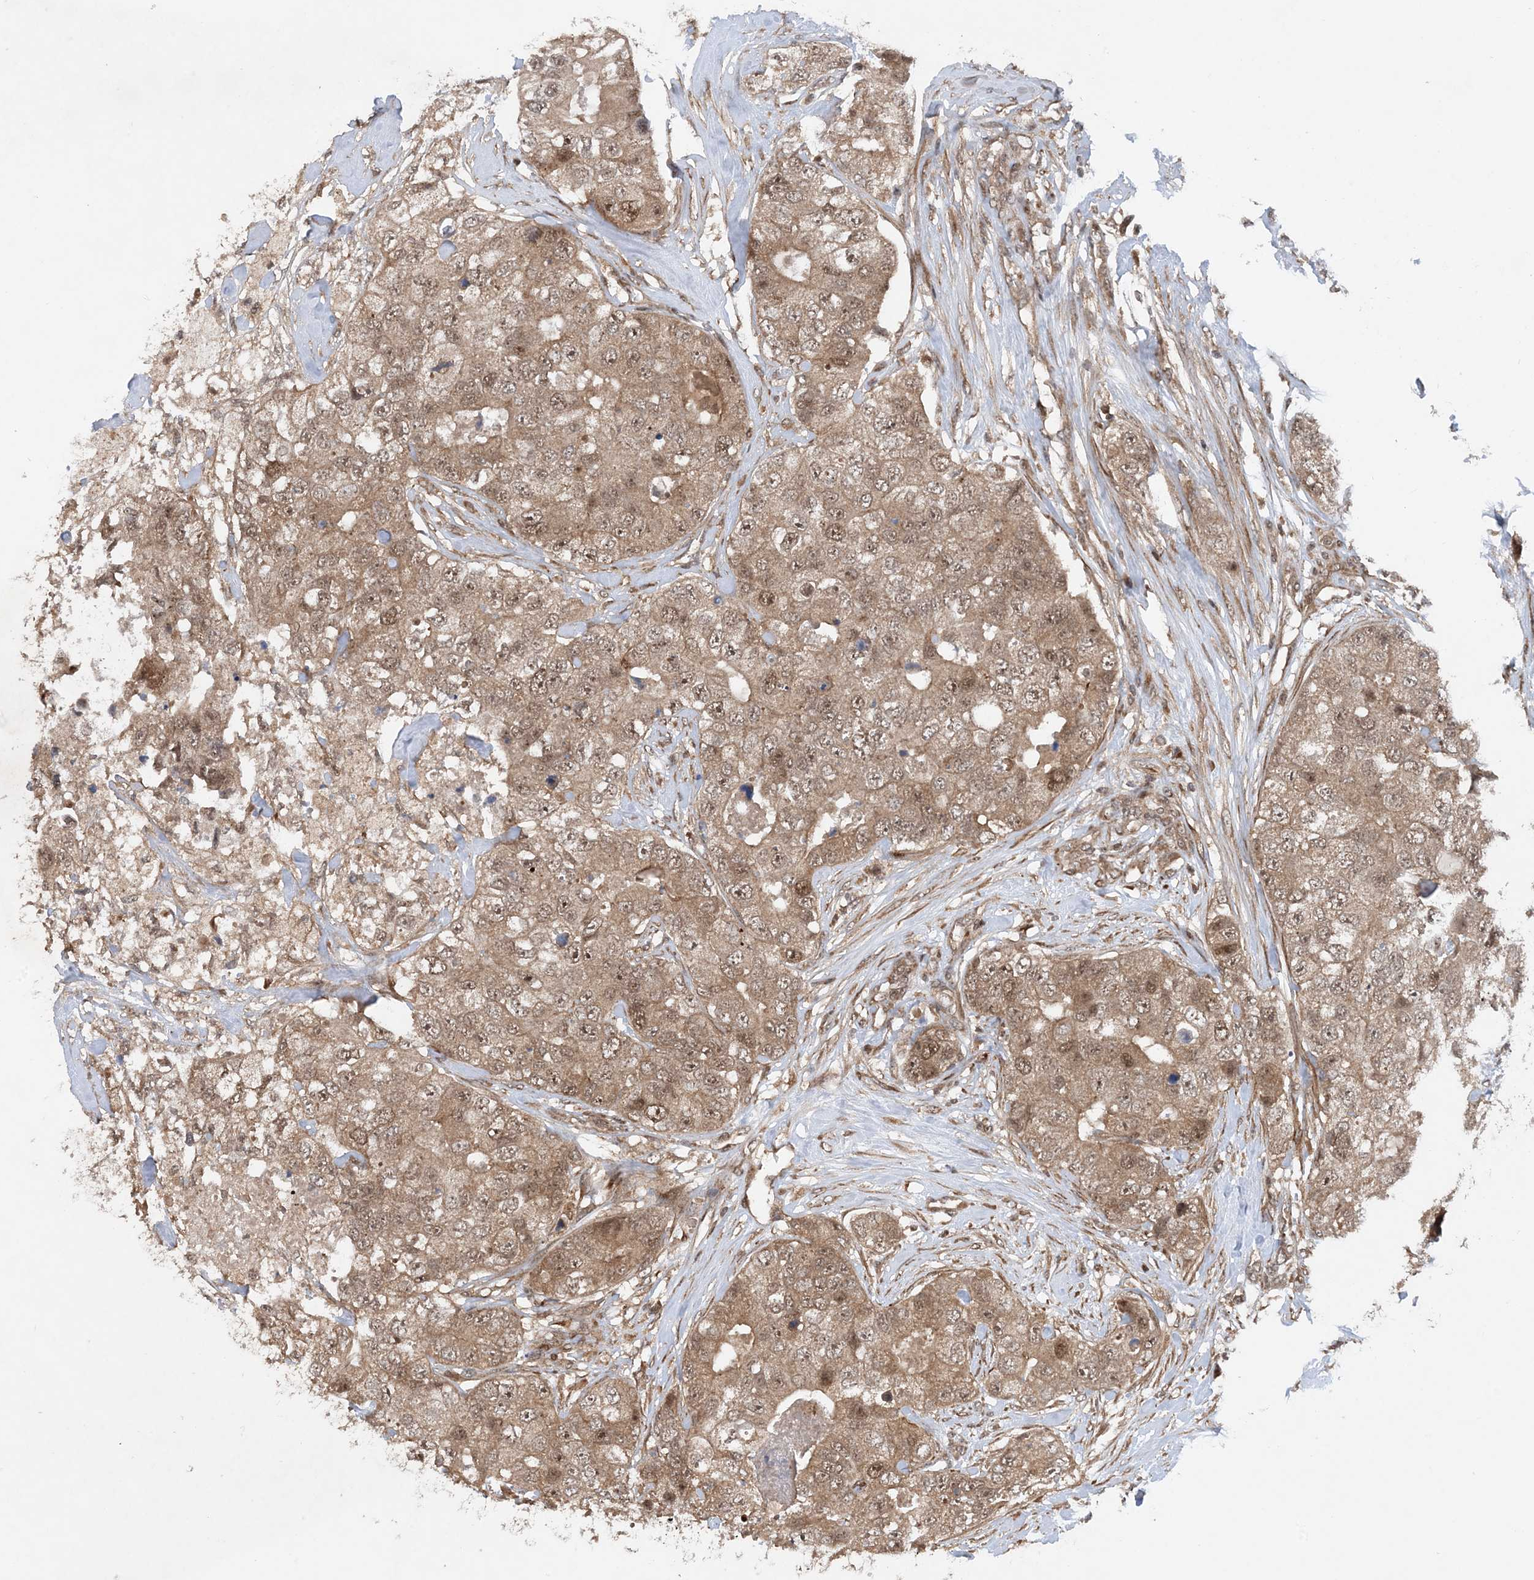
{"staining": {"intensity": "moderate", "quantity": ">75%", "location": "cytoplasmic/membranous,nuclear"}, "tissue": "breast cancer", "cell_type": "Tumor cells", "image_type": "cancer", "snomed": [{"axis": "morphology", "description": "Duct carcinoma"}, {"axis": "topography", "description": "Breast"}], "caption": "Moderate cytoplasmic/membranous and nuclear staining is identified in about >75% of tumor cells in breast cancer. (Brightfield microscopy of DAB IHC at high magnification).", "gene": "HEMK1", "patient": {"sex": "female", "age": 62}}